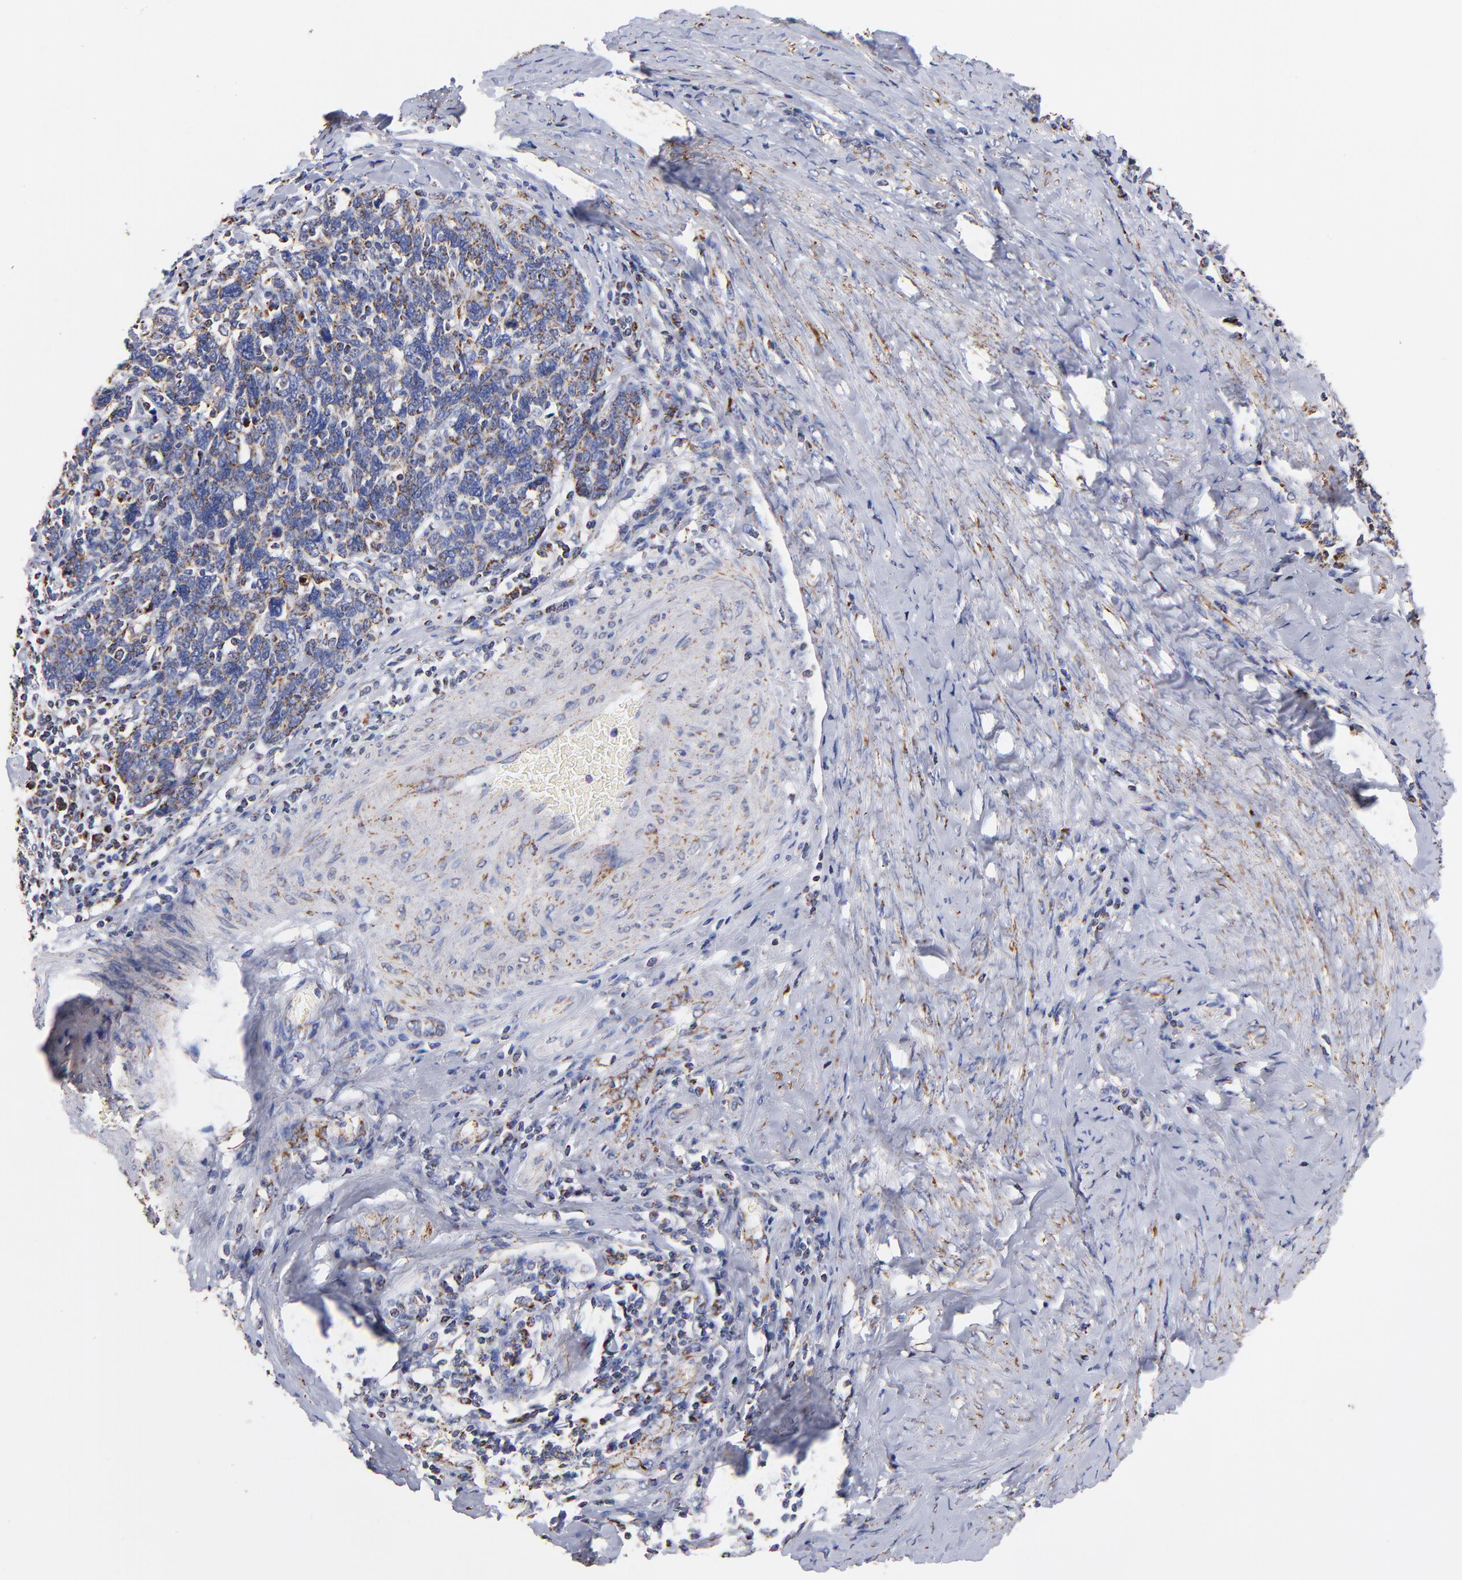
{"staining": {"intensity": "moderate", "quantity": "25%-75%", "location": "cytoplasmic/membranous"}, "tissue": "cervical cancer", "cell_type": "Tumor cells", "image_type": "cancer", "snomed": [{"axis": "morphology", "description": "Squamous cell carcinoma, NOS"}, {"axis": "topography", "description": "Cervix"}], "caption": "The histopathology image reveals a brown stain indicating the presence of a protein in the cytoplasmic/membranous of tumor cells in squamous cell carcinoma (cervical). Nuclei are stained in blue.", "gene": "PHB1", "patient": {"sex": "female", "age": 41}}